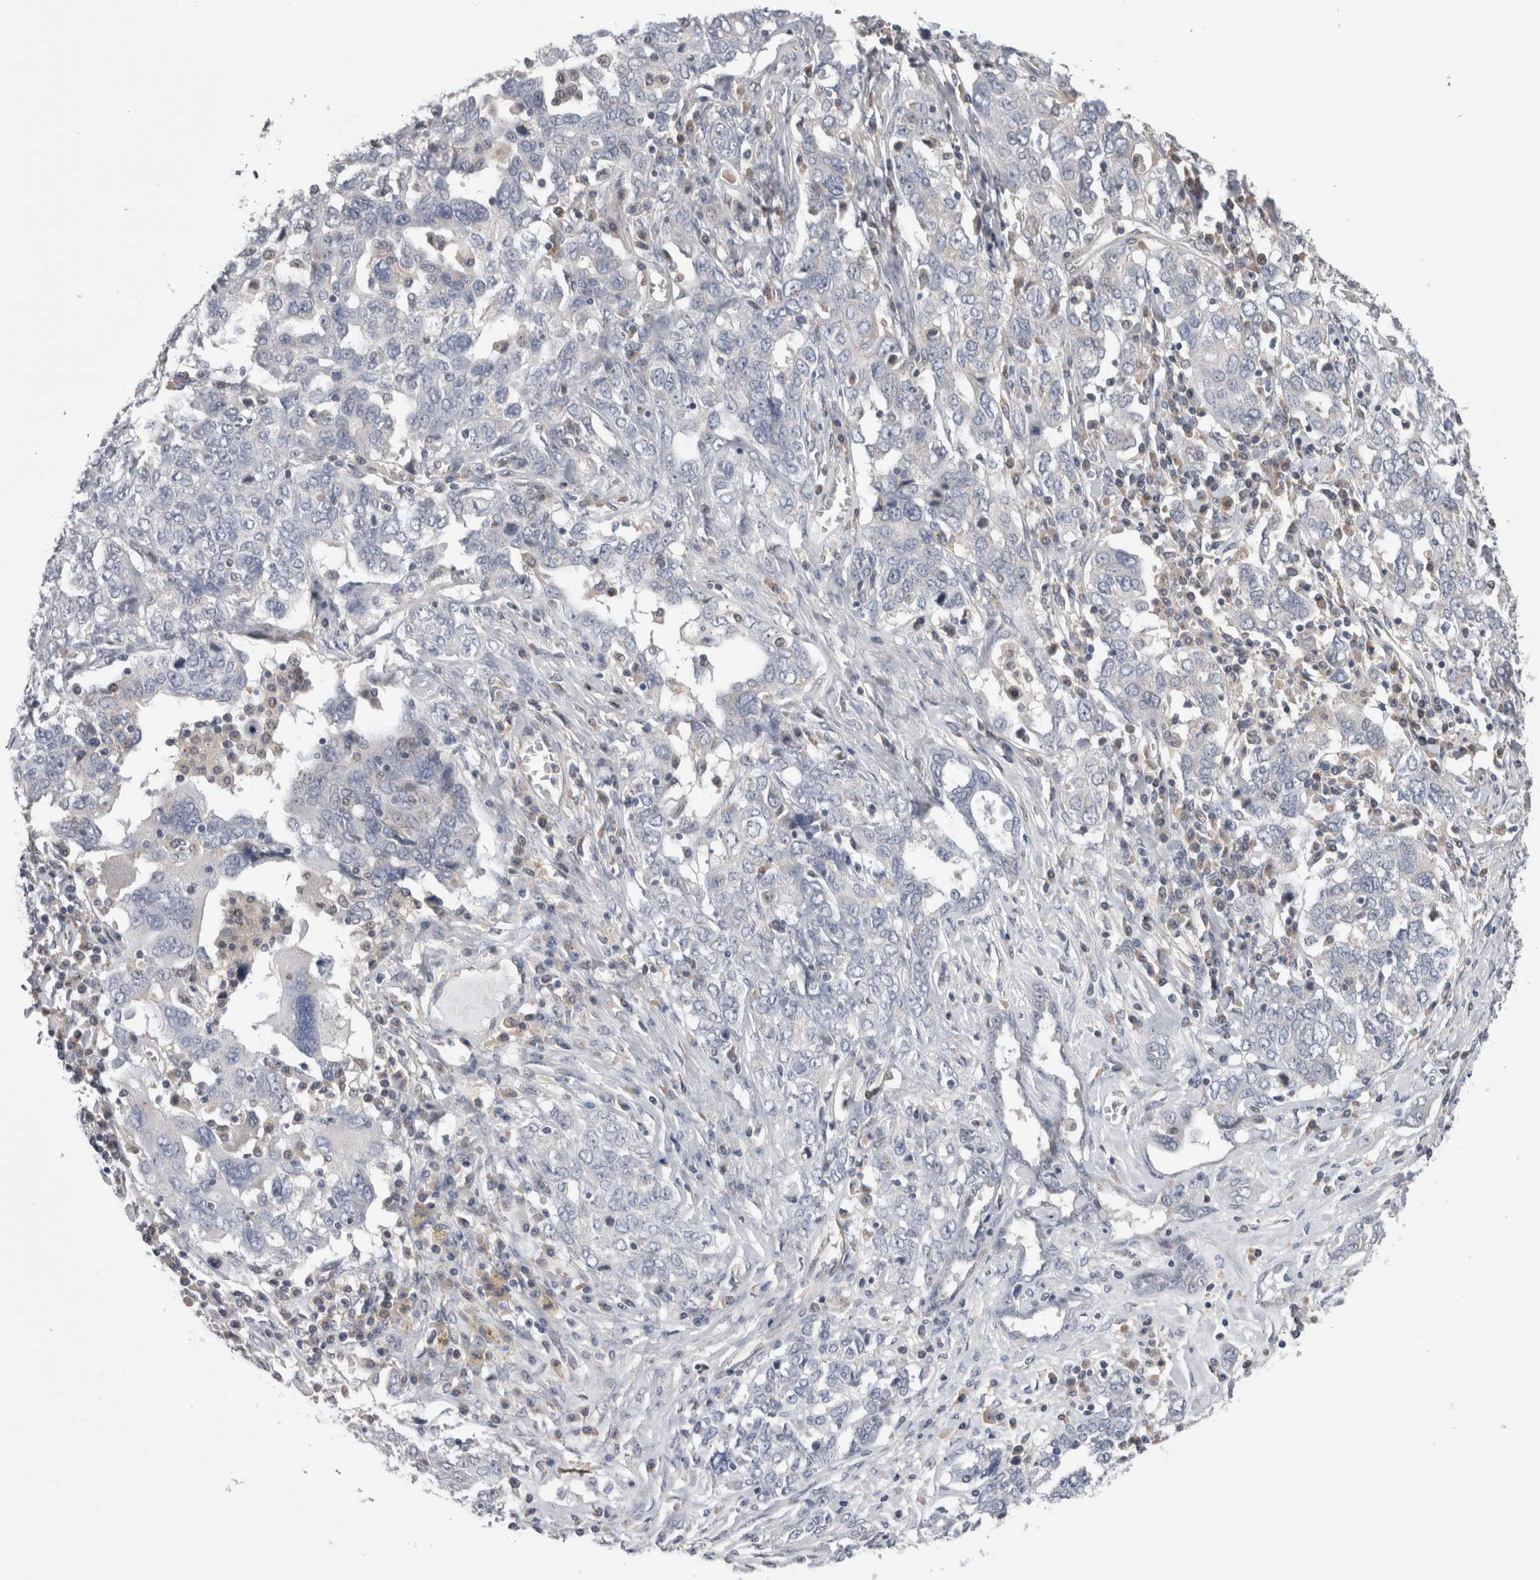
{"staining": {"intensity": "negative", "quantity": "none", "location": "none"}, "tissue": "ovarian cancer", "cell_type": "Tumor cells", "image_type": "cancer", "snomed": [{"axis": "morphology", "description": "Carcinoma, endometroid"}, {"axis": "topography", "description": "Ovary"}], "caption": "Tumor cells show no significant positivity in ovarian cancer.", "gene": "DCTN6", "patient": {"sex": "female", "age": 62}}